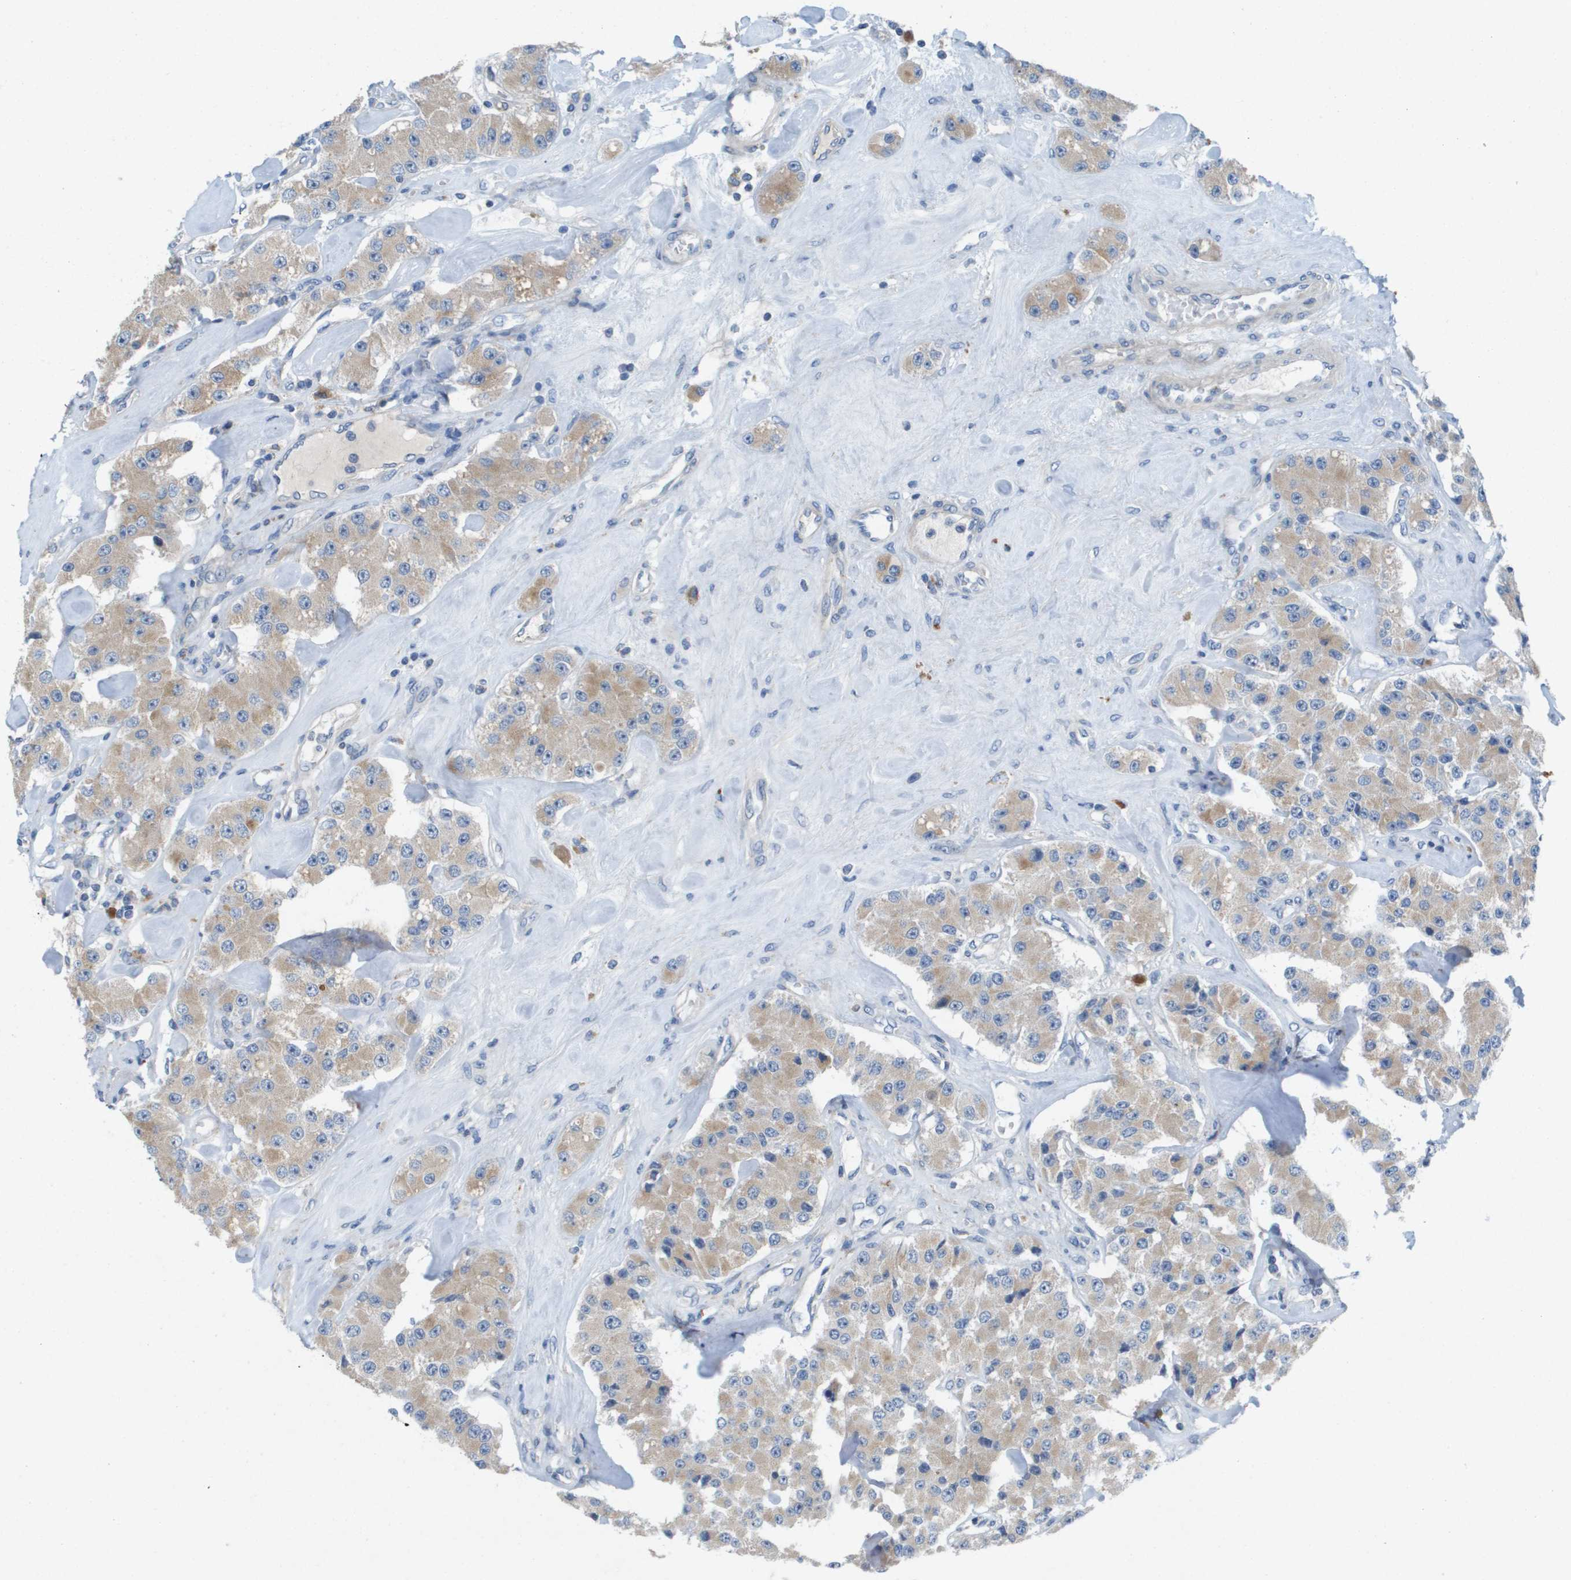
{"staining": {"intensity": "weak", "quantity": ">75%", "location": "cytoplasmic/membranous"}, "tissue": "carcinoid", "cell_type": "Tumor cells", "image_type": "cancer", "snomed": [{"axis": "morphology", "description": "Carcinoid, malignant, NOS"}, {"axis": "topography", "description": "Pancreas"}], "caption": "Carcinoid stained with DAB immunohistochemistry displays low levels of weak cytoplasmic/membranous staining in approximately >75% of tumor cells.", "gene": "B3GNT5", "patient": {"sex": "male", "age": 41}}